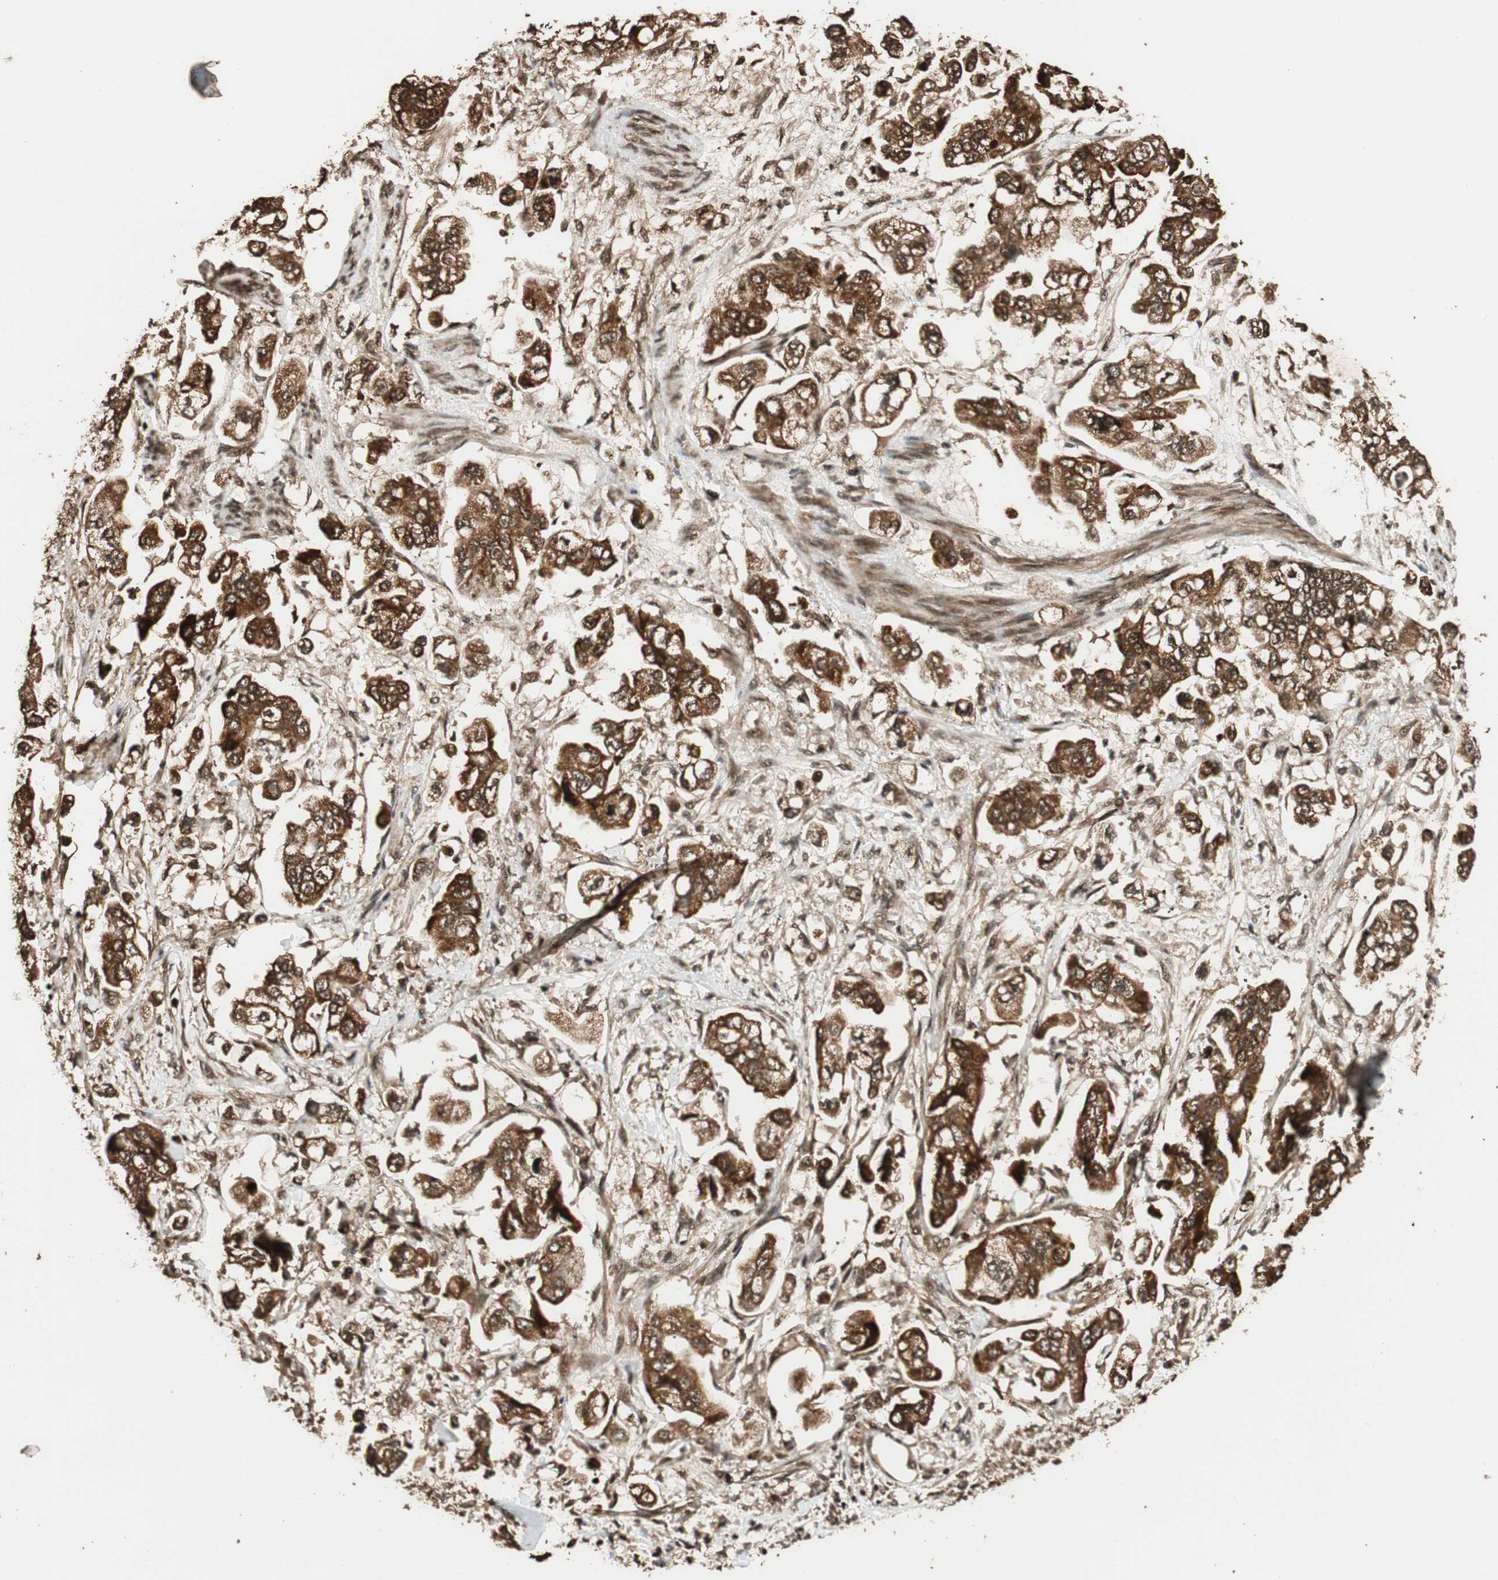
{"staining": {"intensity": "strong", "quantity": ">75%", "location": "cytoplasmic/membranous"}, "tissue": "stomach cancer", "cell_type": "Tumor cells", "image_type": "cancer", "snomed": [{"axis": "morphology", "description": "Adenocarcinoma, NOS"}, {"axis": "topography", "description": "Stomach"}], "caption": "A brown stain shows strong cytoplasmic/membranous staining of a protein in human stomach cancer (adenocarcinoma) tumor cells. Using DAB (3,3'-diaminobenzidine) (brown) and hematoxylin (blue) stains, captured at high magnification using brightfield microscopy.", "gene": "ALKBH5", "patient": {"sex": "male", "age": 62}}